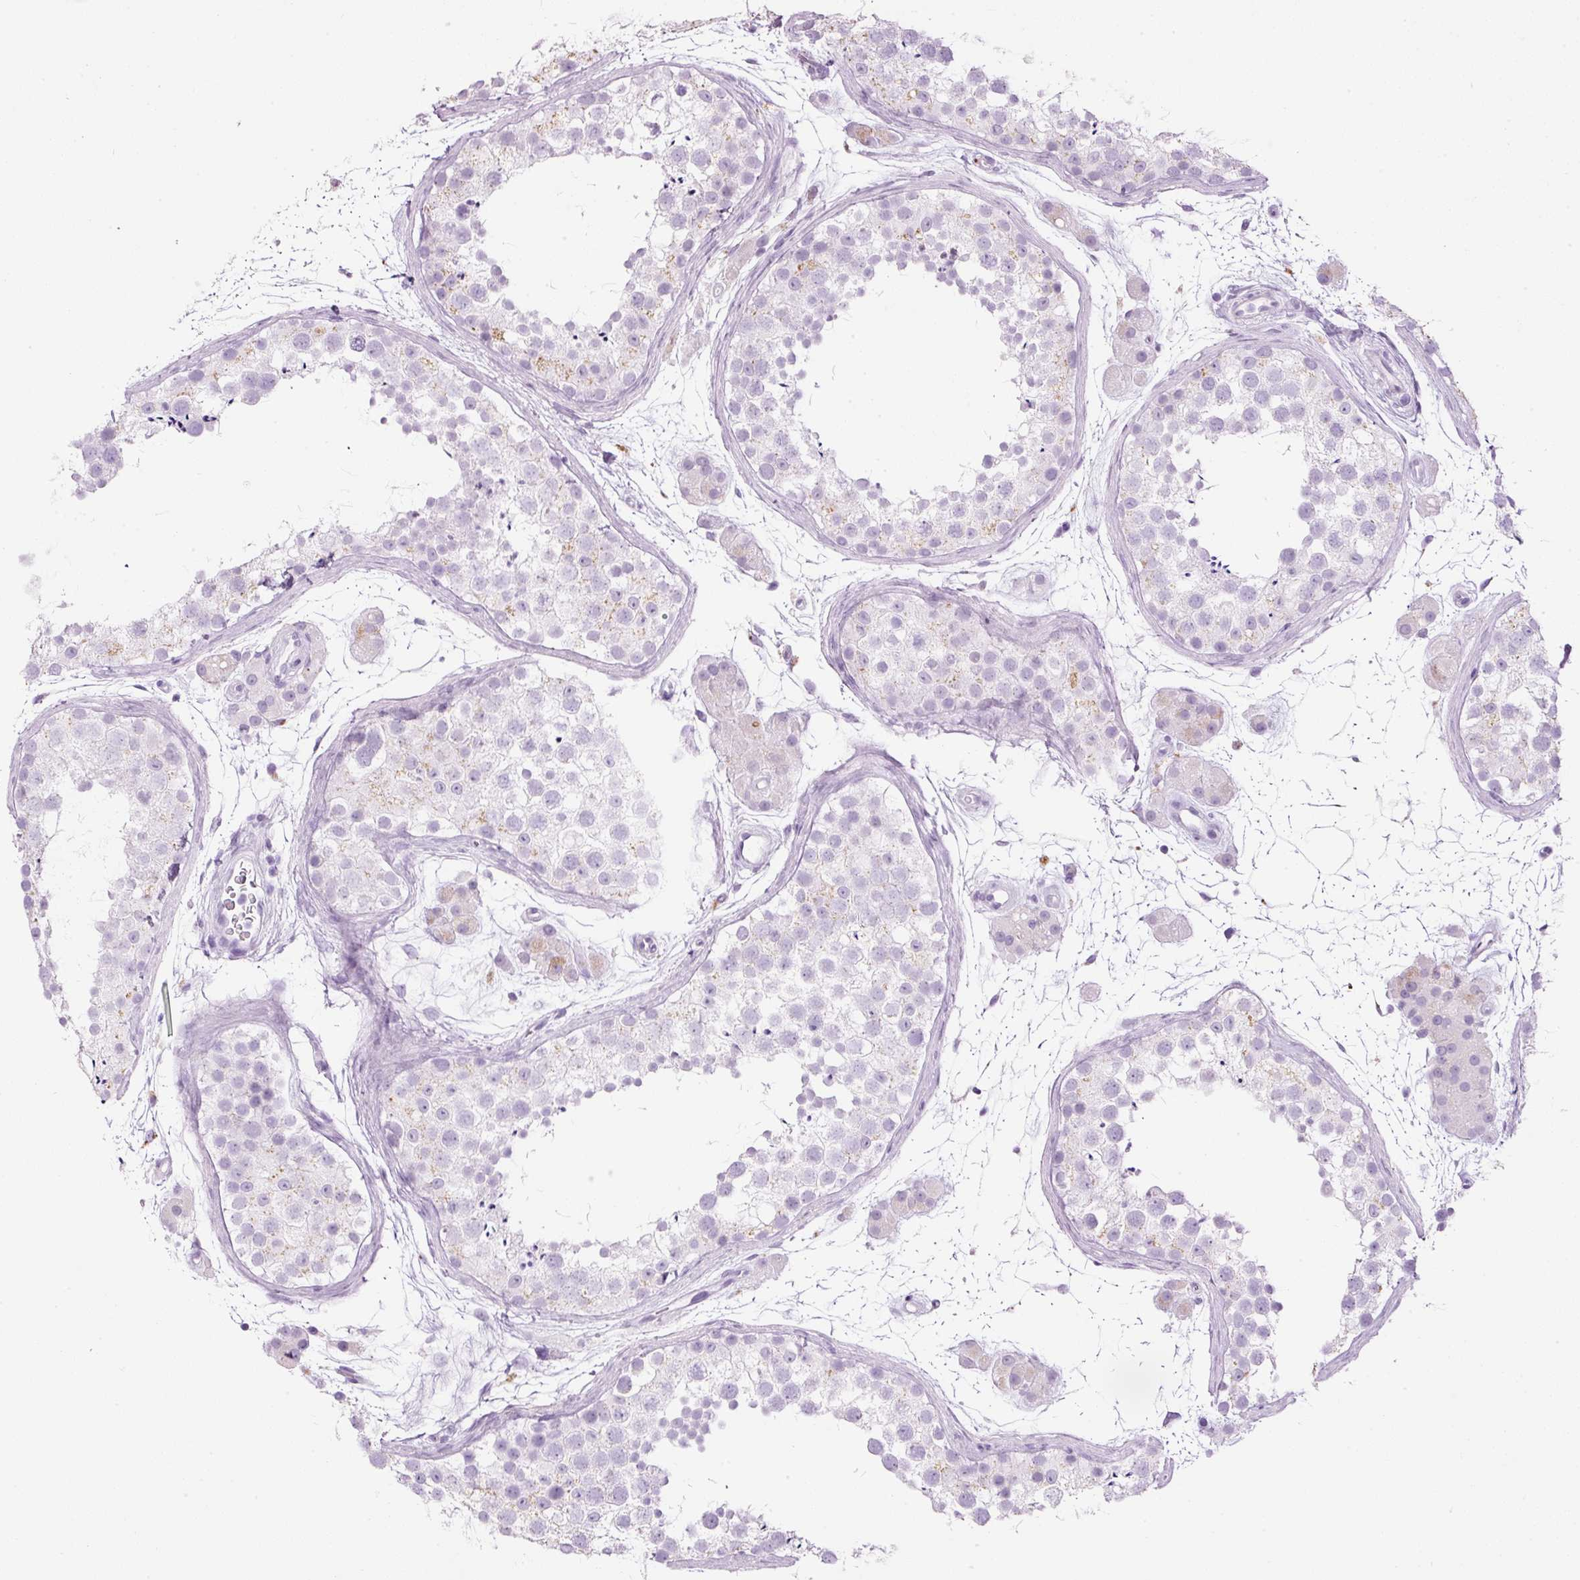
{"staining": {"intensity": "weak", "quantity": "<25%", "location": "cytoplasmic/membranous"}, "tissue": "testis", "cell_type": "Cells in seminiferous ducts", "image_type": "normal", "snomed": [{"axis": "morphology", "description": "Normal tissue, NOS"}, {"axis": "topography", "description": "Testis"}], "caption": "DAB (3,3'-diaminobenzidine) immunohistochemical staining of unremarkable human testis shows no significant positivity in cells in seminiferous ducts. (DAB (3,3'-diaminobenzidine) immunohistochemistry with hematoxylin counter stain).", "gene": "ZNF639", "patient": {"sex": "male", "age": 41}}